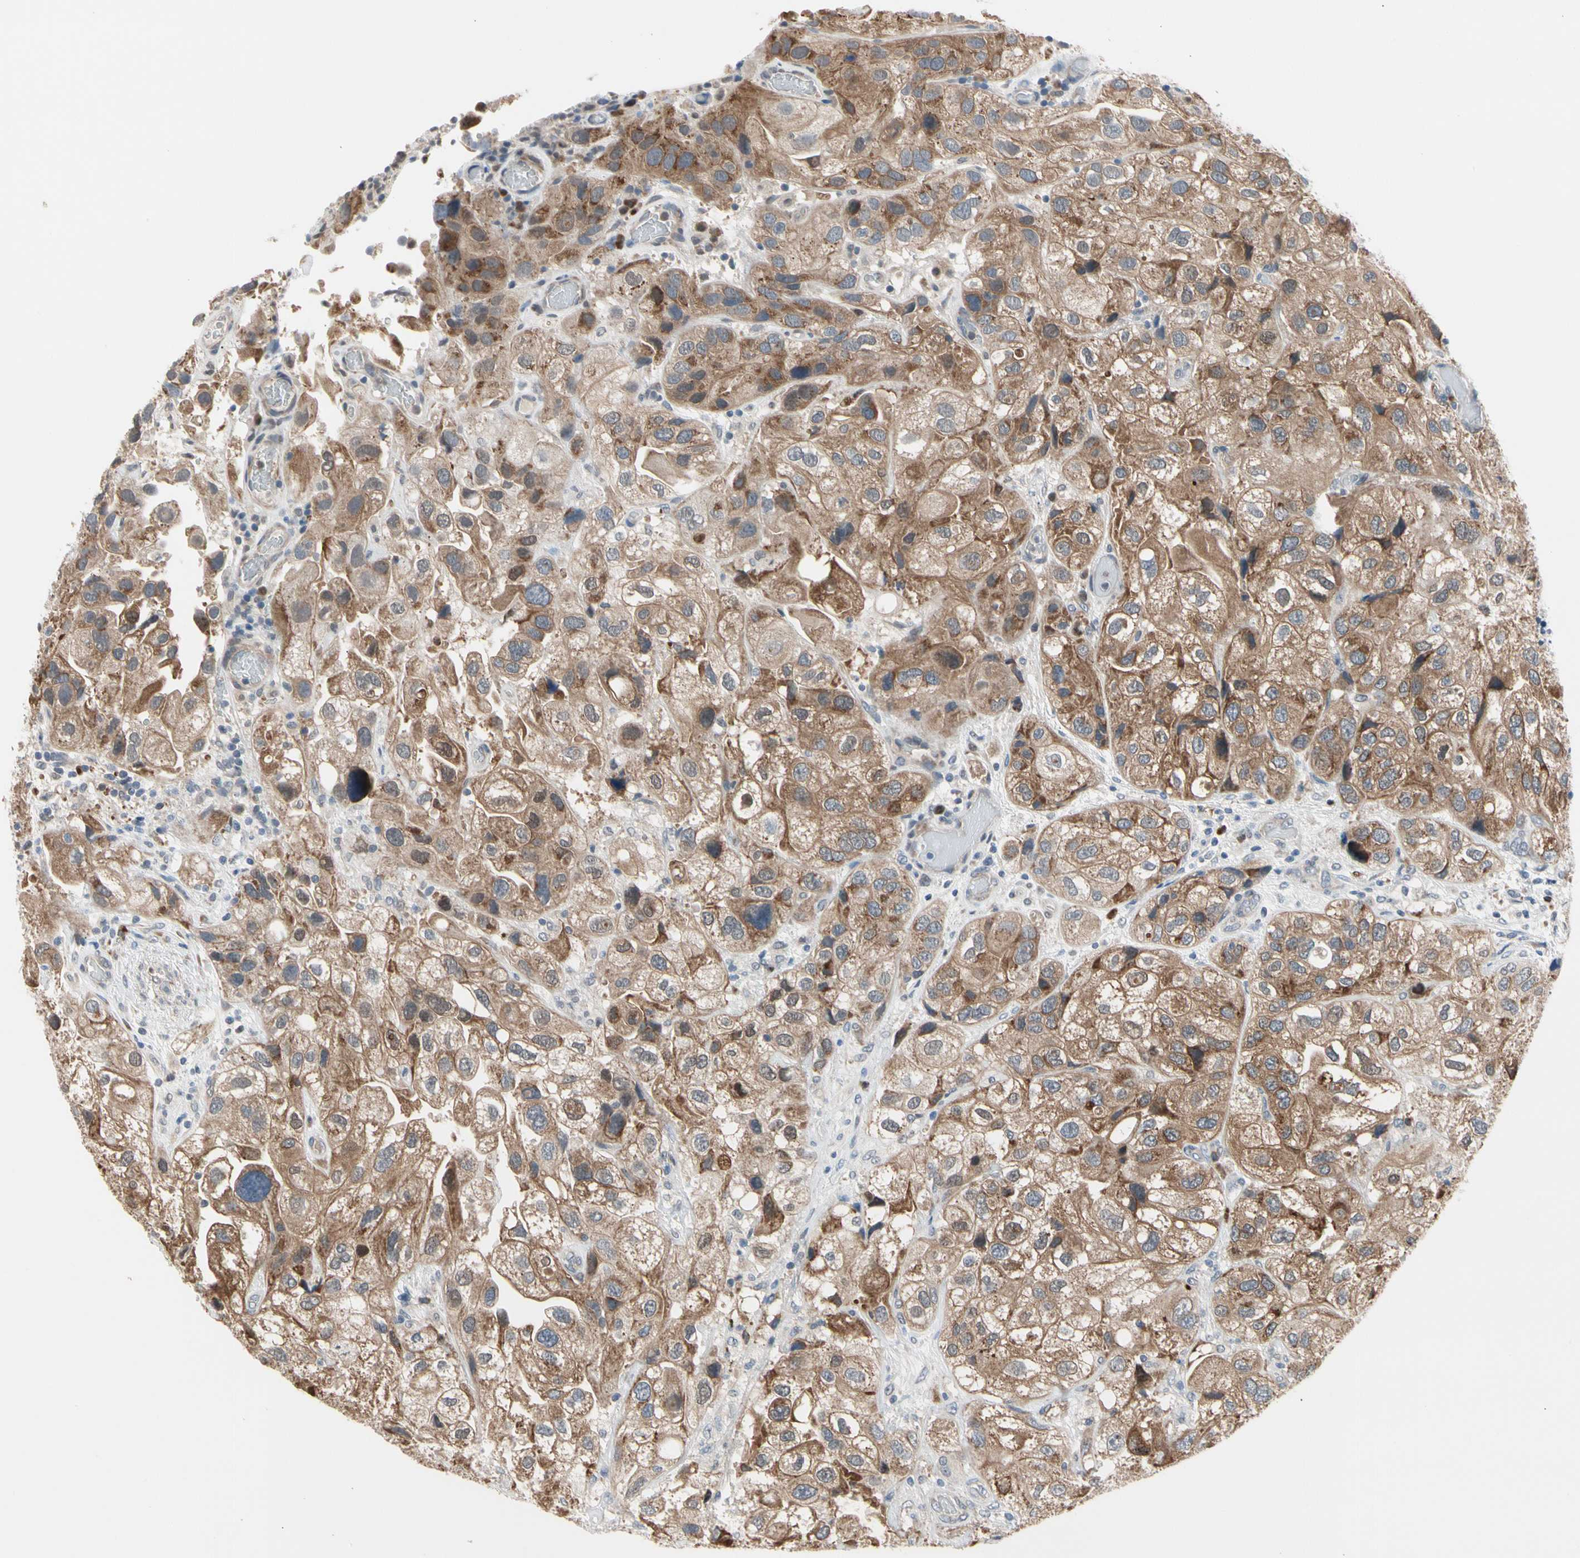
{"staining": {"intensity": "moderate", "quantity": ">75%", "location": "cytoplasmic/membranous"}, "tissue": "urothelial cancer", "cell_type": "Tumor cells", "image_type": "cancer", "snomed": [{"axis": "morphology", "description": "Urothelial carcinoma, High grade"}, {"axis": "topography", "description": "Urinary bladder"}], "caption": "Protein expression analysis of human urothelial carcinoma (high-grade) reveals moderate cytoplasmic/membranous positivity in about >75% of tumor cells. (DAB IHC with brightfield microscopy, high magnification).", "gene": "MARK1", "patient": {"sex": "female", "age": 64}}